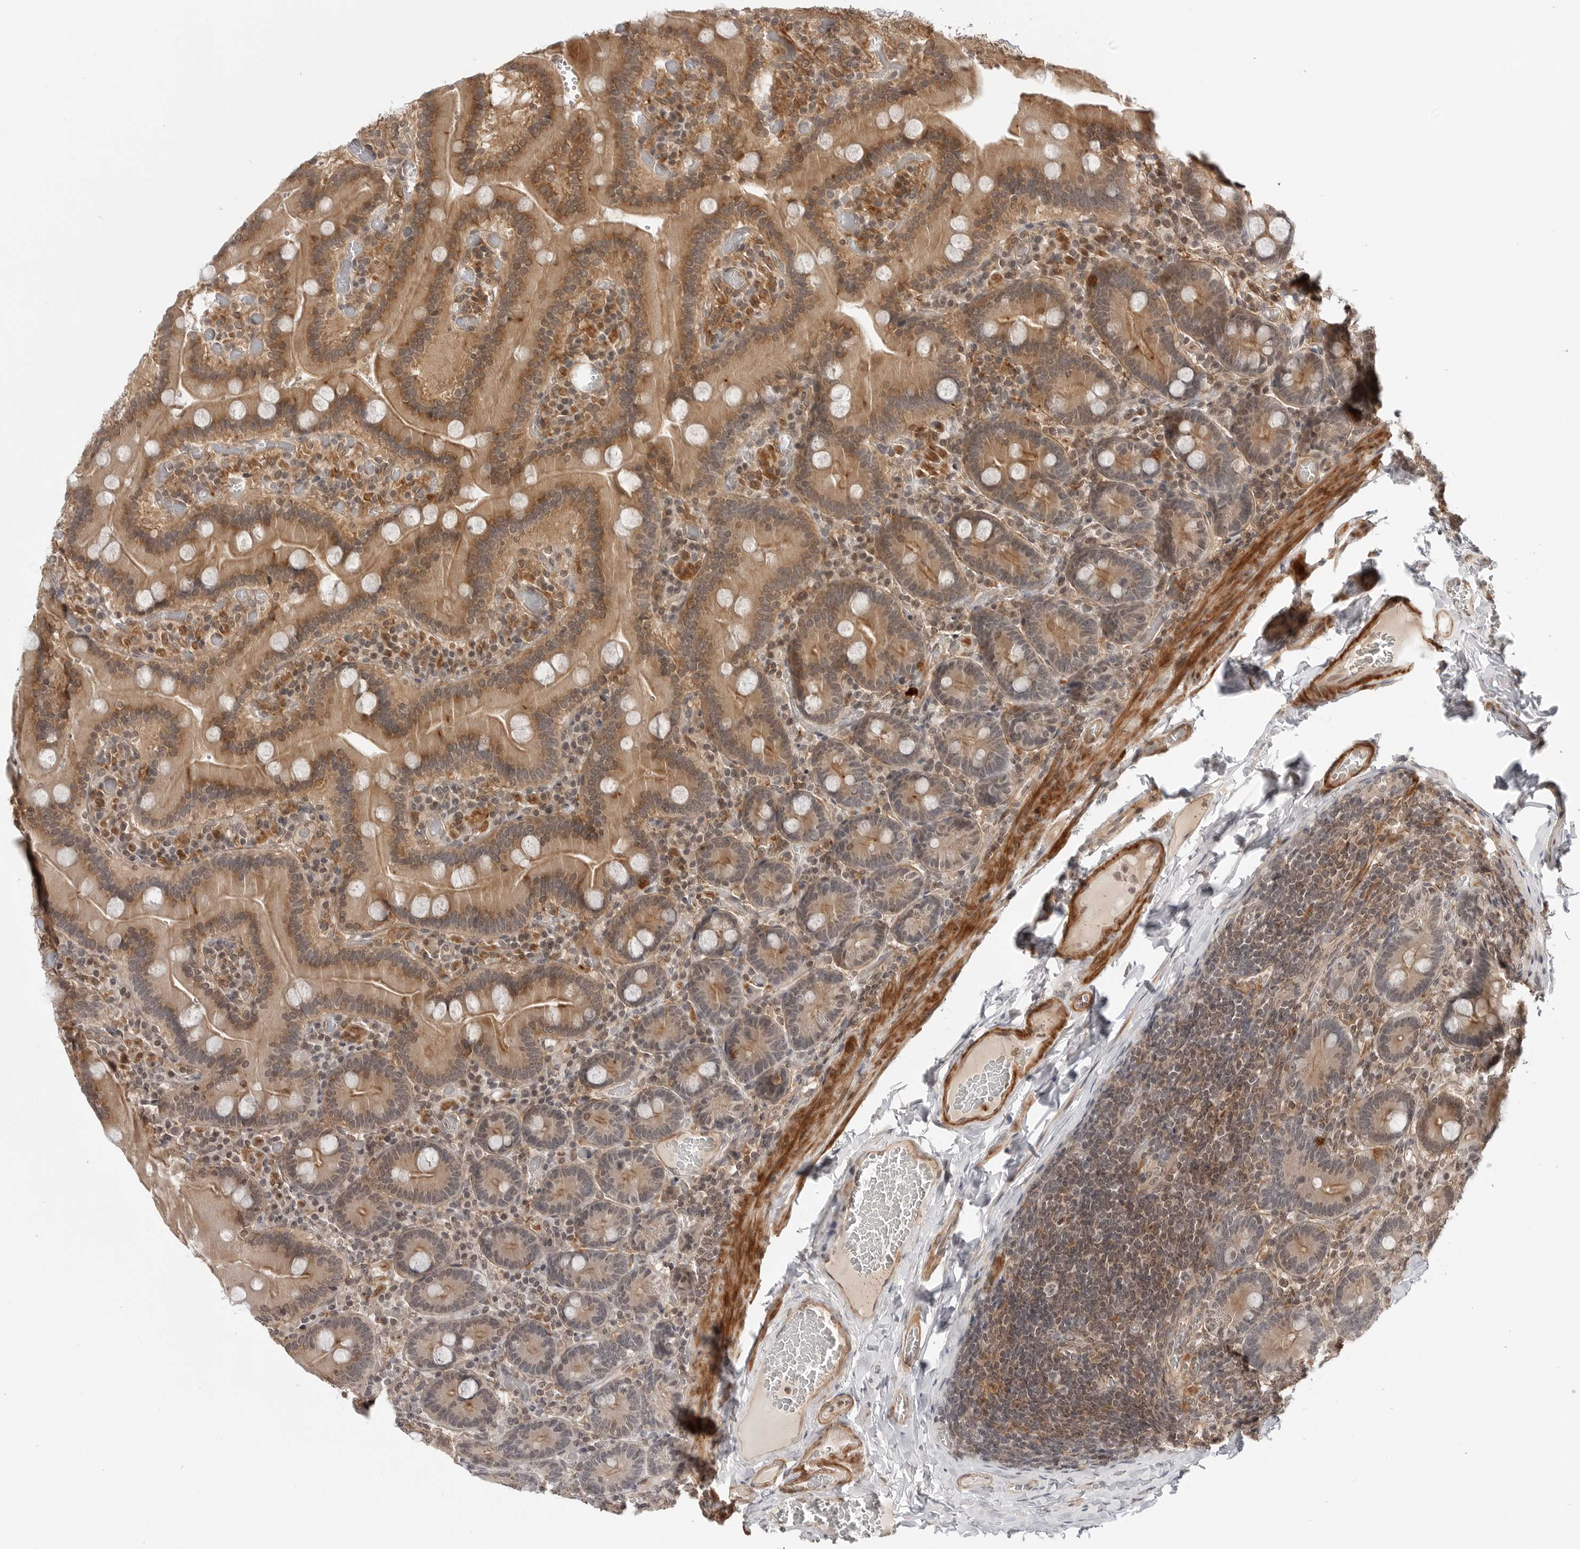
{"staining": {"intensity": "moderate", "quantity": ">75%", "location": "cytoplasmic/membranous"}, "tissue": "duodenum", "cell_type": "Glandular cells", "image_type": "normal", "snomed": [{"axis": "morphology", "description": "Normal tissue, NOS"}, {"axis": "topography", "description": "Duodenum"}], "caption": "IHC (DAB (3,3'-diaminobenzidine)) staining of unremarkable human duodenum demonstrates moderate cytoplasmic/membranous protein staining in about >75% of glandular cells.", "gene": "MAP2K5", "patient": {"sex": "female", "age": 62}}